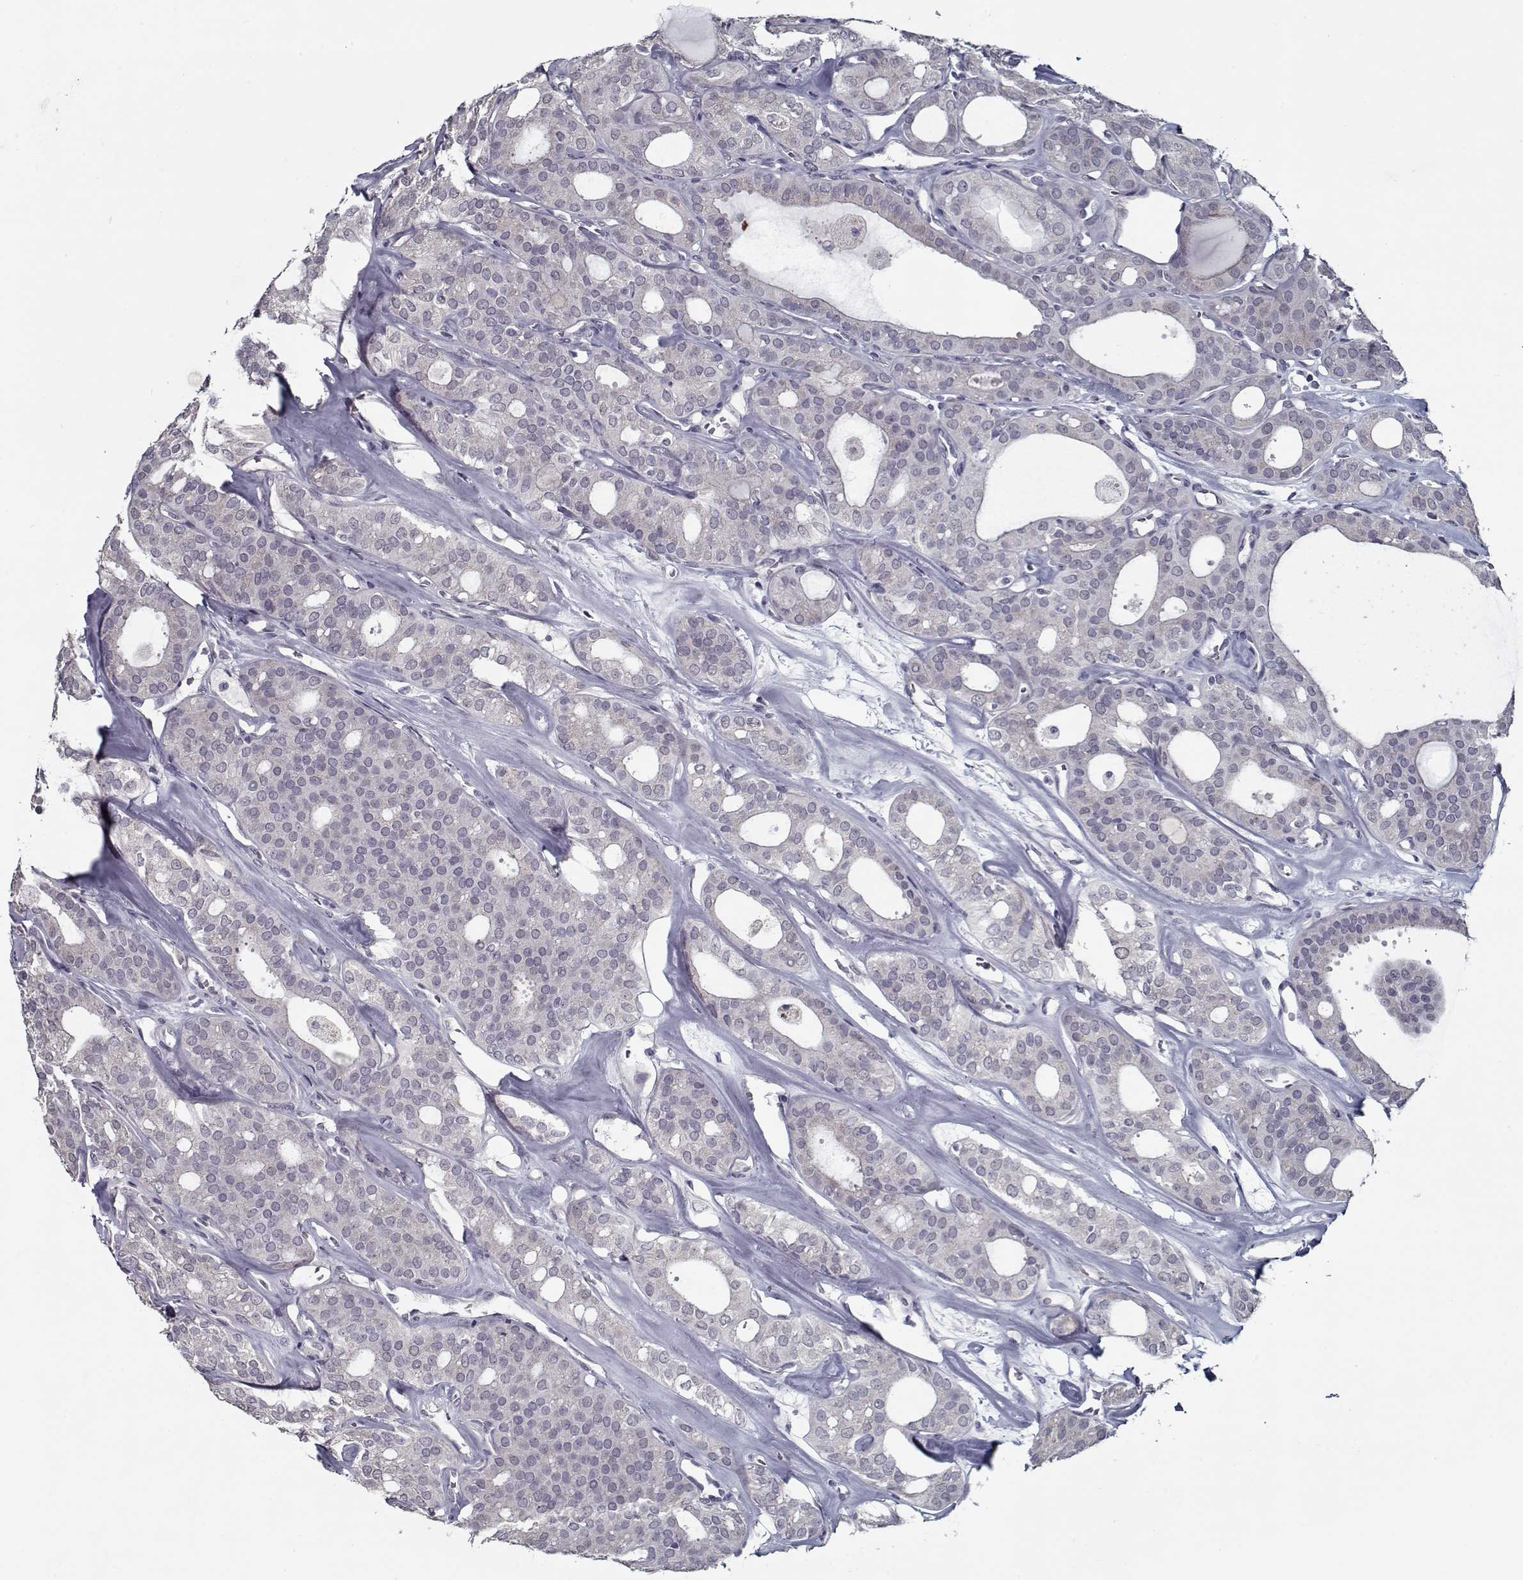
{"staining": {"intensity": "negative", "quantity": "none", "location": "none"}, "tissue": "thyroid cancer", "cell_type": "Tumor cells", "image_type": "cancer", "snomed": [{"axis": "morphology", "description": "Follicular adenoma carcinoma, NOS"}, {"axis": "topography", "description": "Thyroid gland"}], "caption": "DAB immunohistochemical staining of thyroid cancer (follicular adenoma carcinoma) reveals no significant staining in tumor cells.", "gene": "SEC16B", "patient": {"sex": "male", "age": 75}}